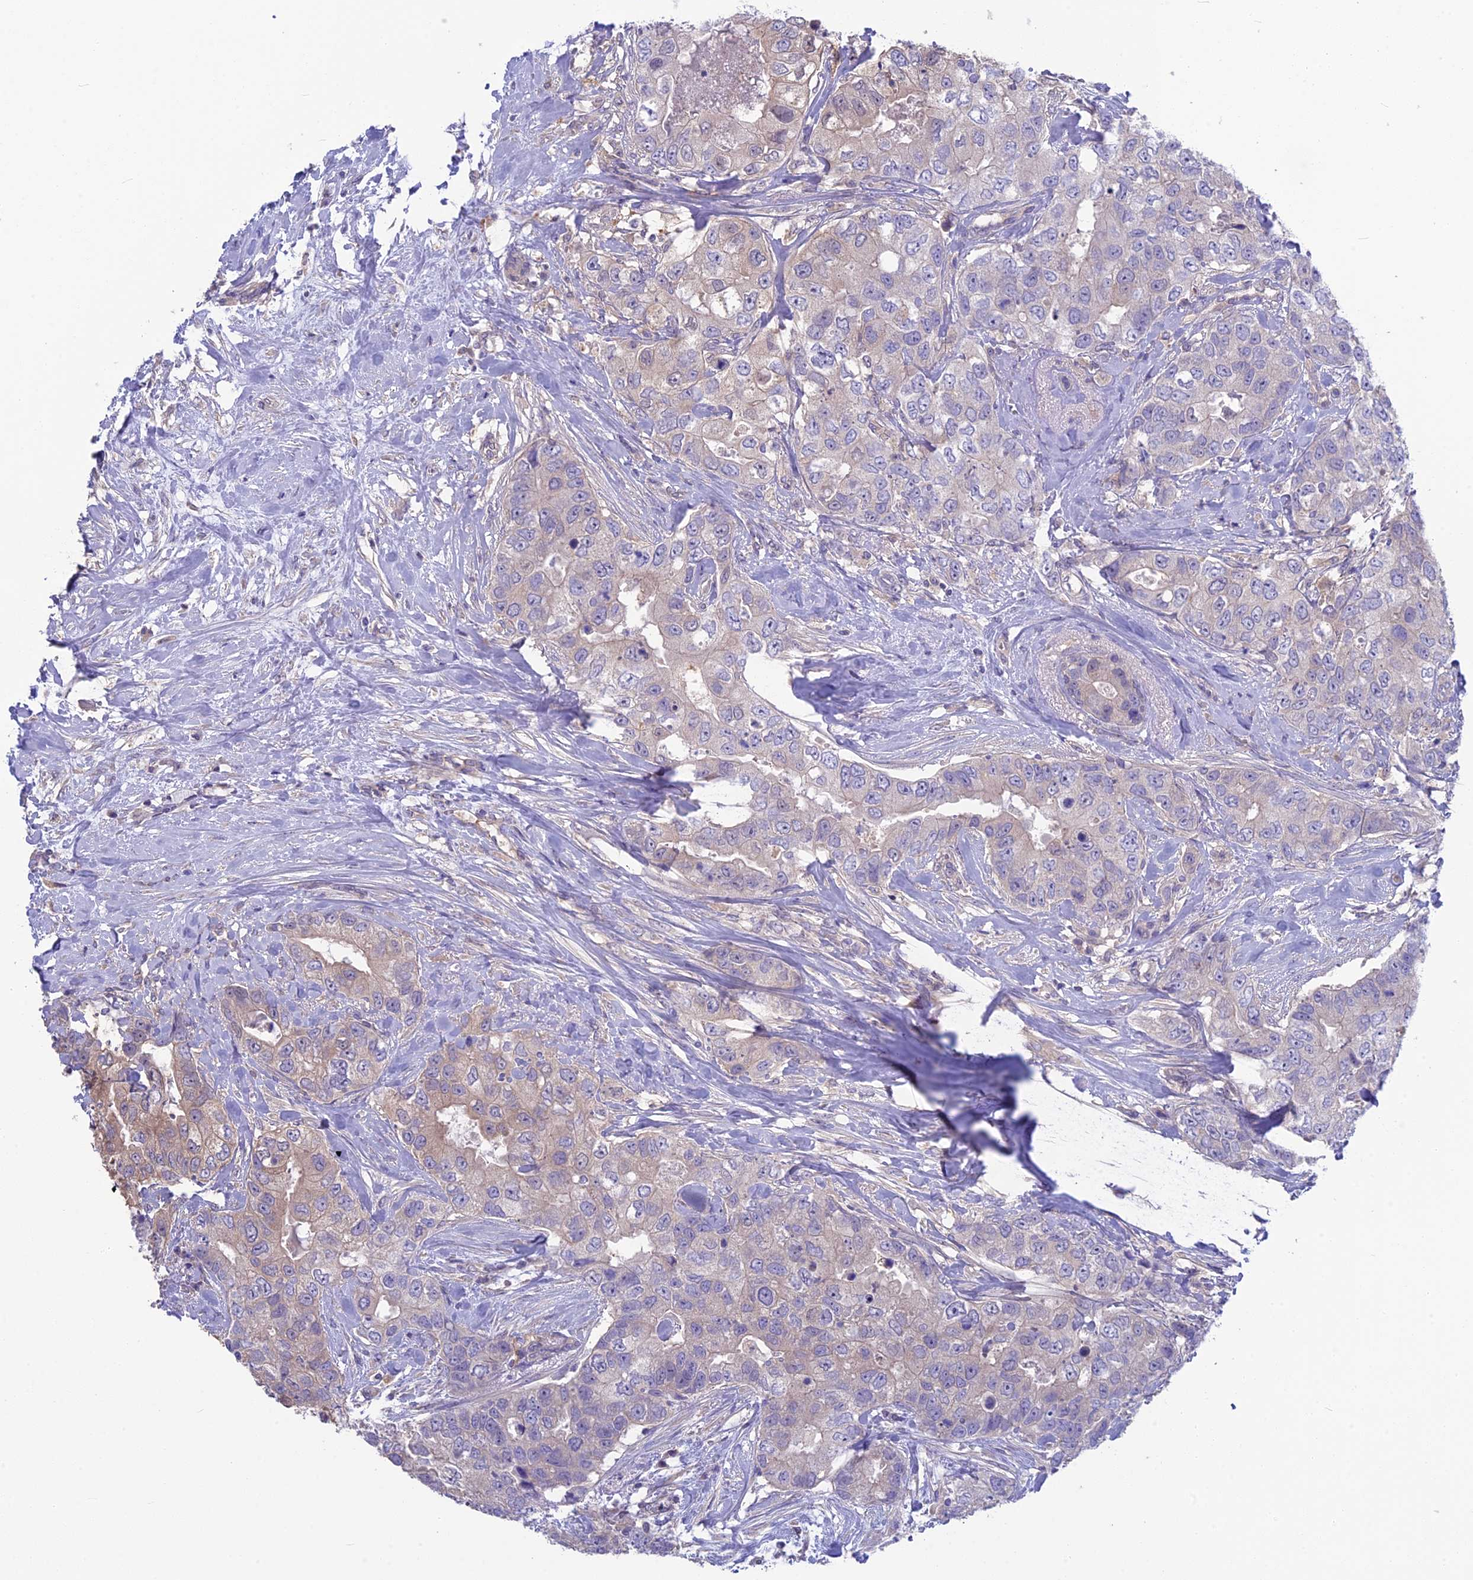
{"staining": {"intensity": "weak", "quantity": "<25%", "location": "cytoplasmic/membranous"}, "tissue": "breast cancer", "cell_type": "Tumor cells", "image_type": "cancer", "snomed": [{"axis": "morphology", "description": "Duct carcinoma"}, {"axis": "topography", "description": "Breast"}], "caption": "Immunohistochemical staining of invasive ductal carcinoma (breast) displays no significant expression in tumor cells.", "gene": "SNAP91", "patient": {"sex": "female", "age": 62}}